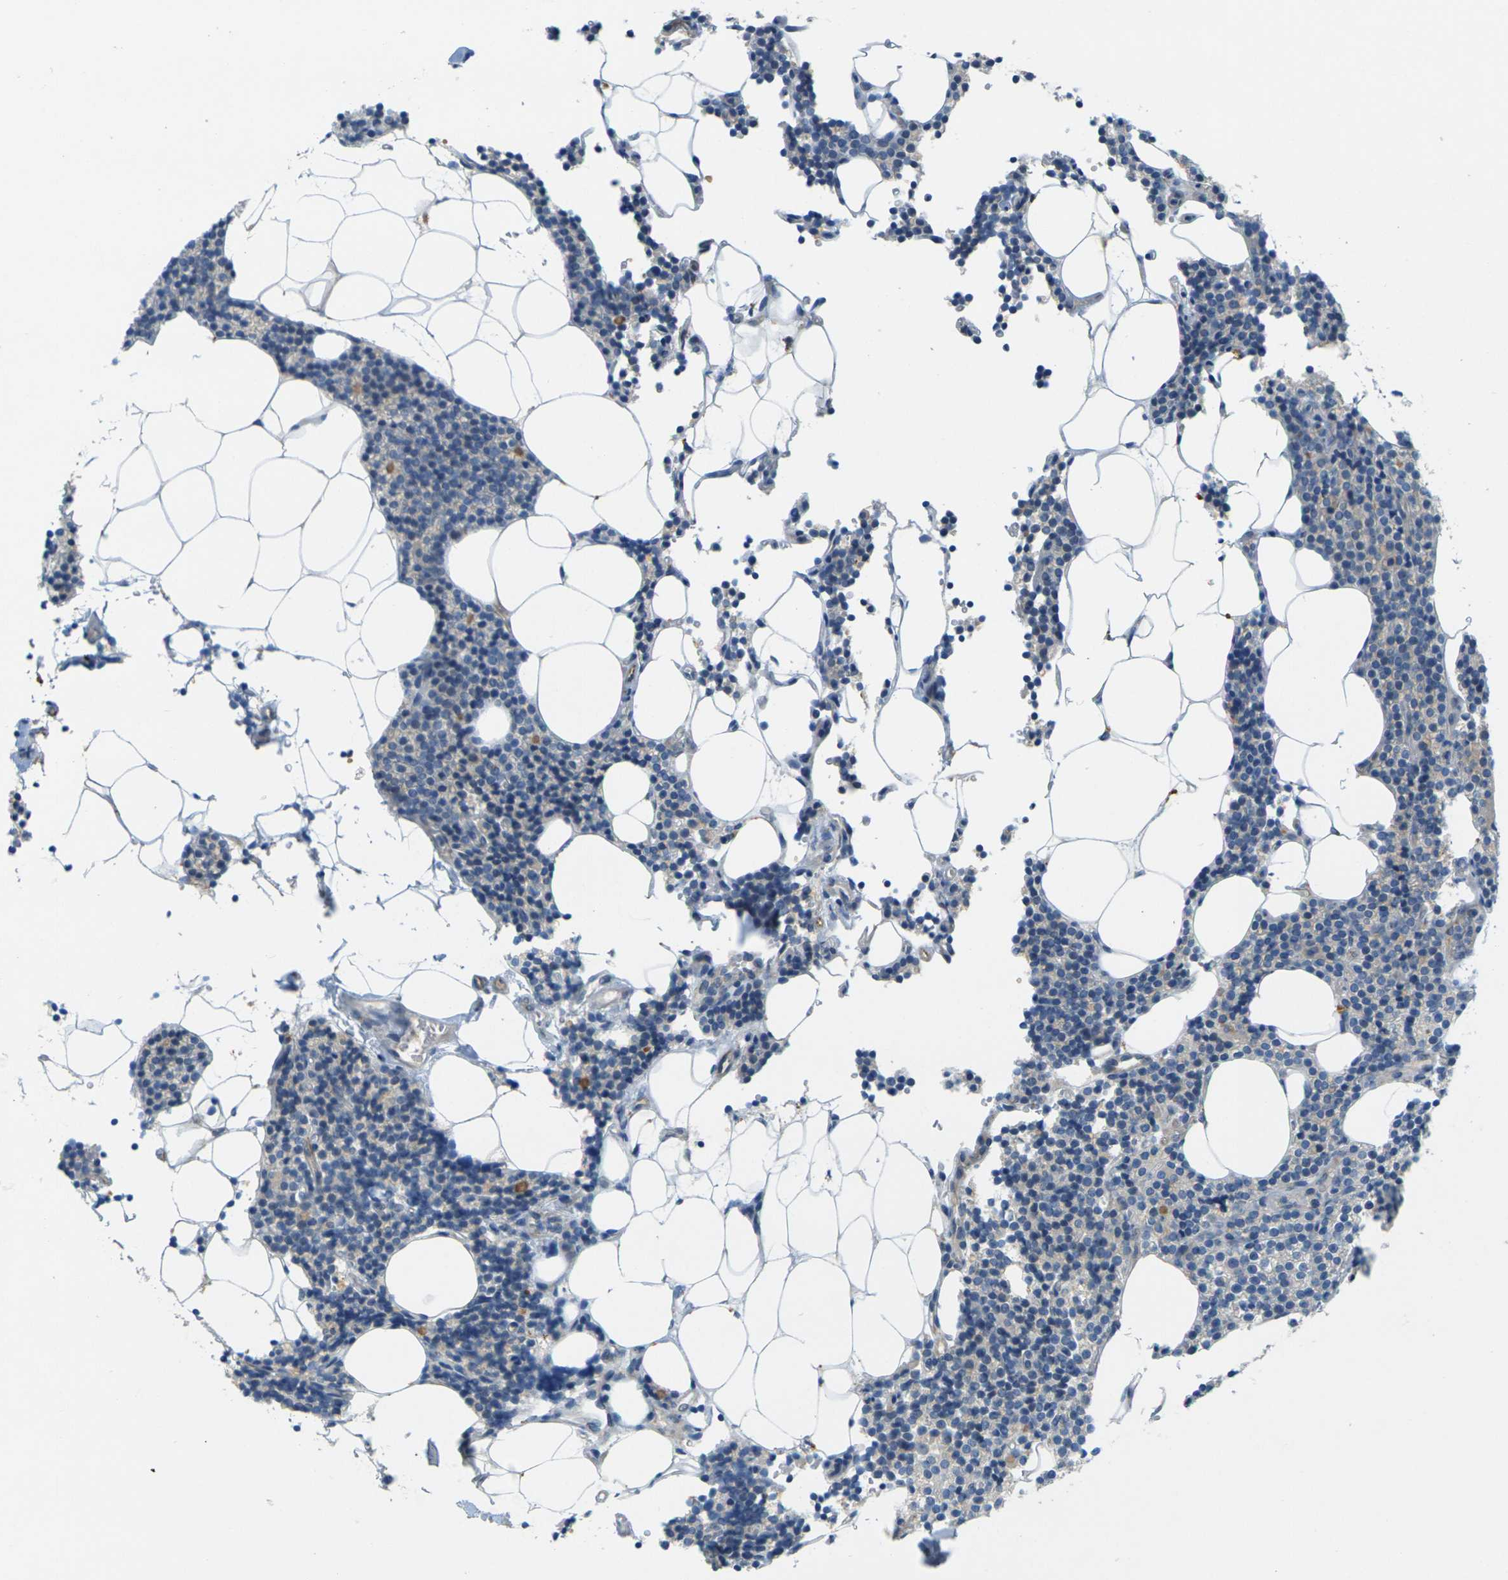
{"staining": {"intensity": "negative", "quantity": "none", "location": "none"}, "tissue": "parathyroid gland", "cell_type": "Glandular cells", "image_type": "normal", "snomed": [{"axis": "morphology", "description": "Normal tissue, NOS"}, {"axis": "morphology", "description": "Adenoma, NOS"}, {"axis": "topography", "description": "Parathyroid gland"}], "caption": "This is an IHC photomicrograph of normal human parathyroid gland. There is no positivity in glandular cells.", "gene": "CYP2C8", "patient": {"sex": "female", "age": 70}}